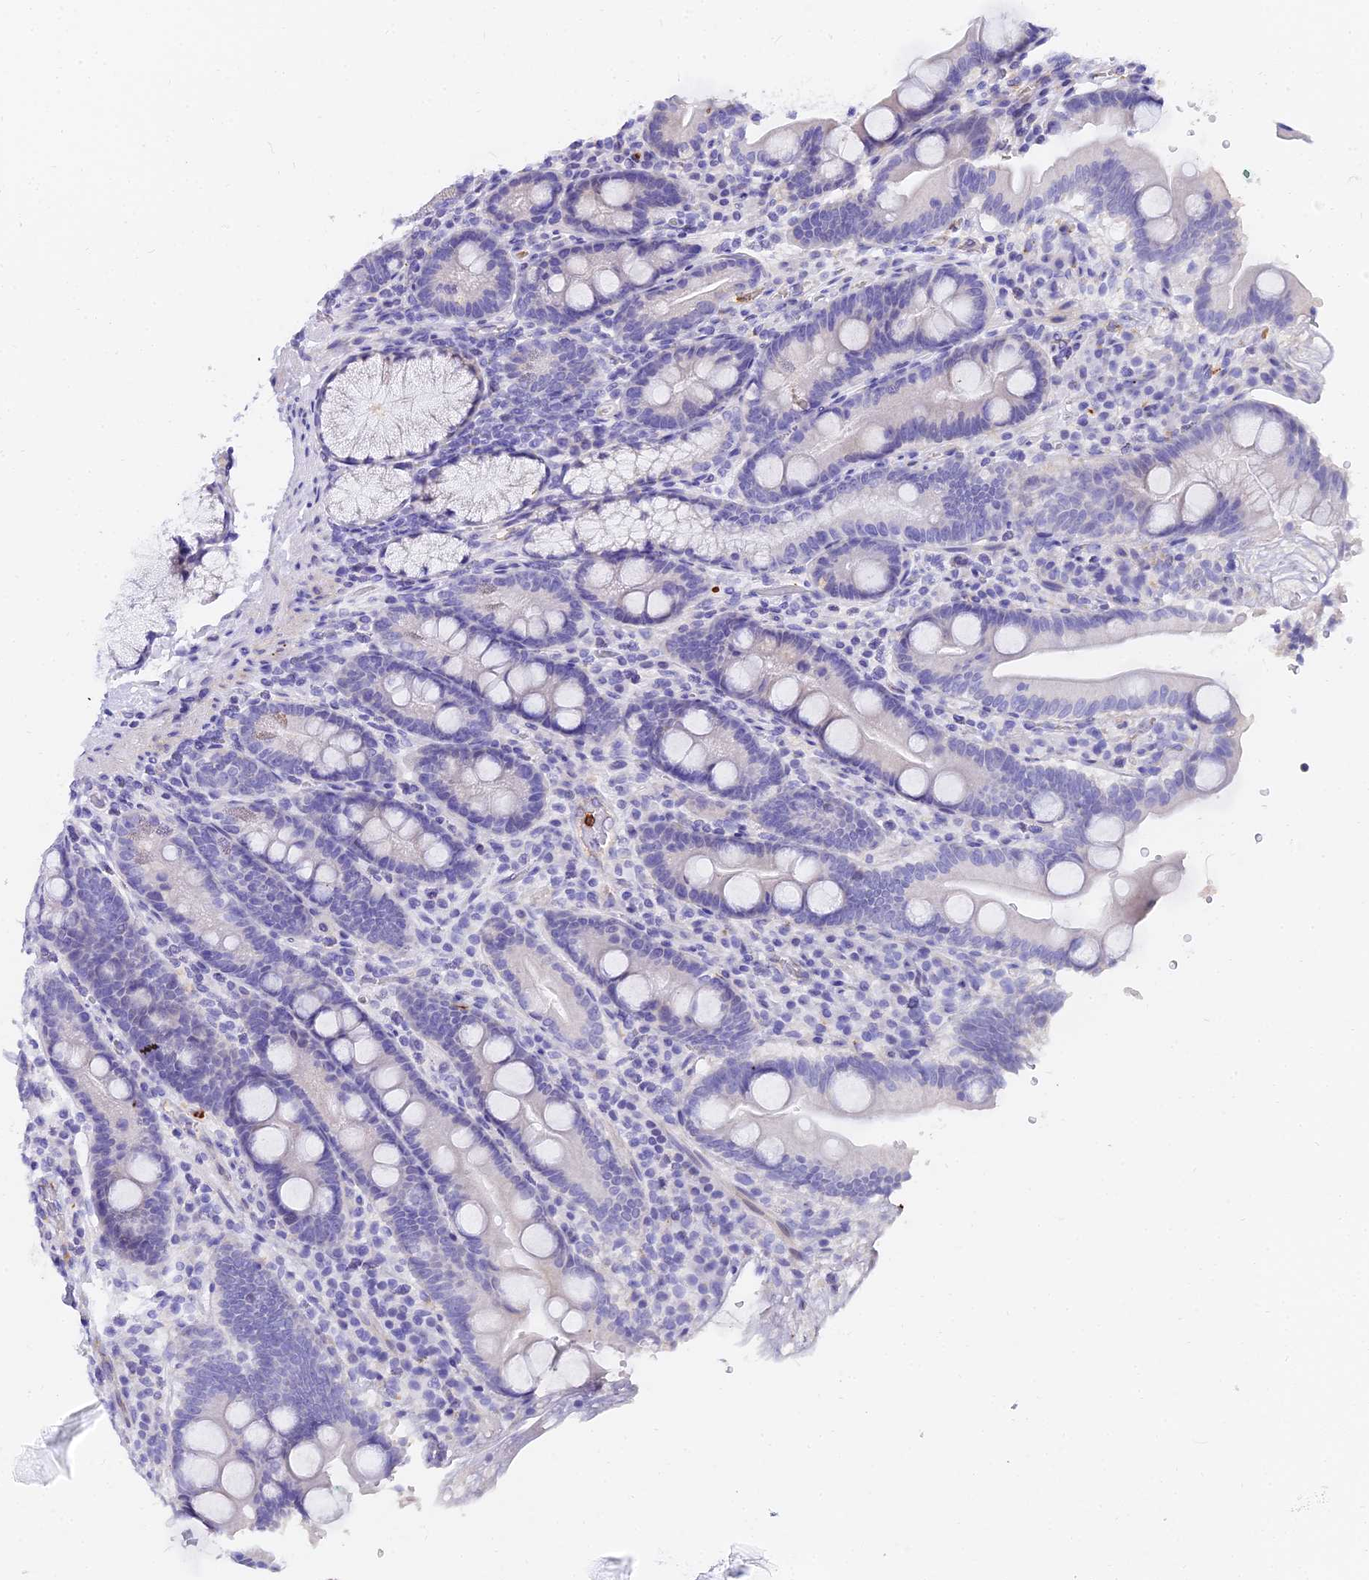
{"staining": {"intensity": "negative", "quantity": "none", "location": "none"}, "tissue": "duodenum", "cell_type": "Glandular cells", "image_type": "normal", "snomed": [{"axis": "morphology", "description": "Normal tissue, NOS"}, {"axis": "topography", "description": "Duodenum"}], "caption": "Micrograph shows no protein staining in glandular cells of normal duodenum.", "gene": "VWC2L", "patient": {"sex": "male", "age": 35}}